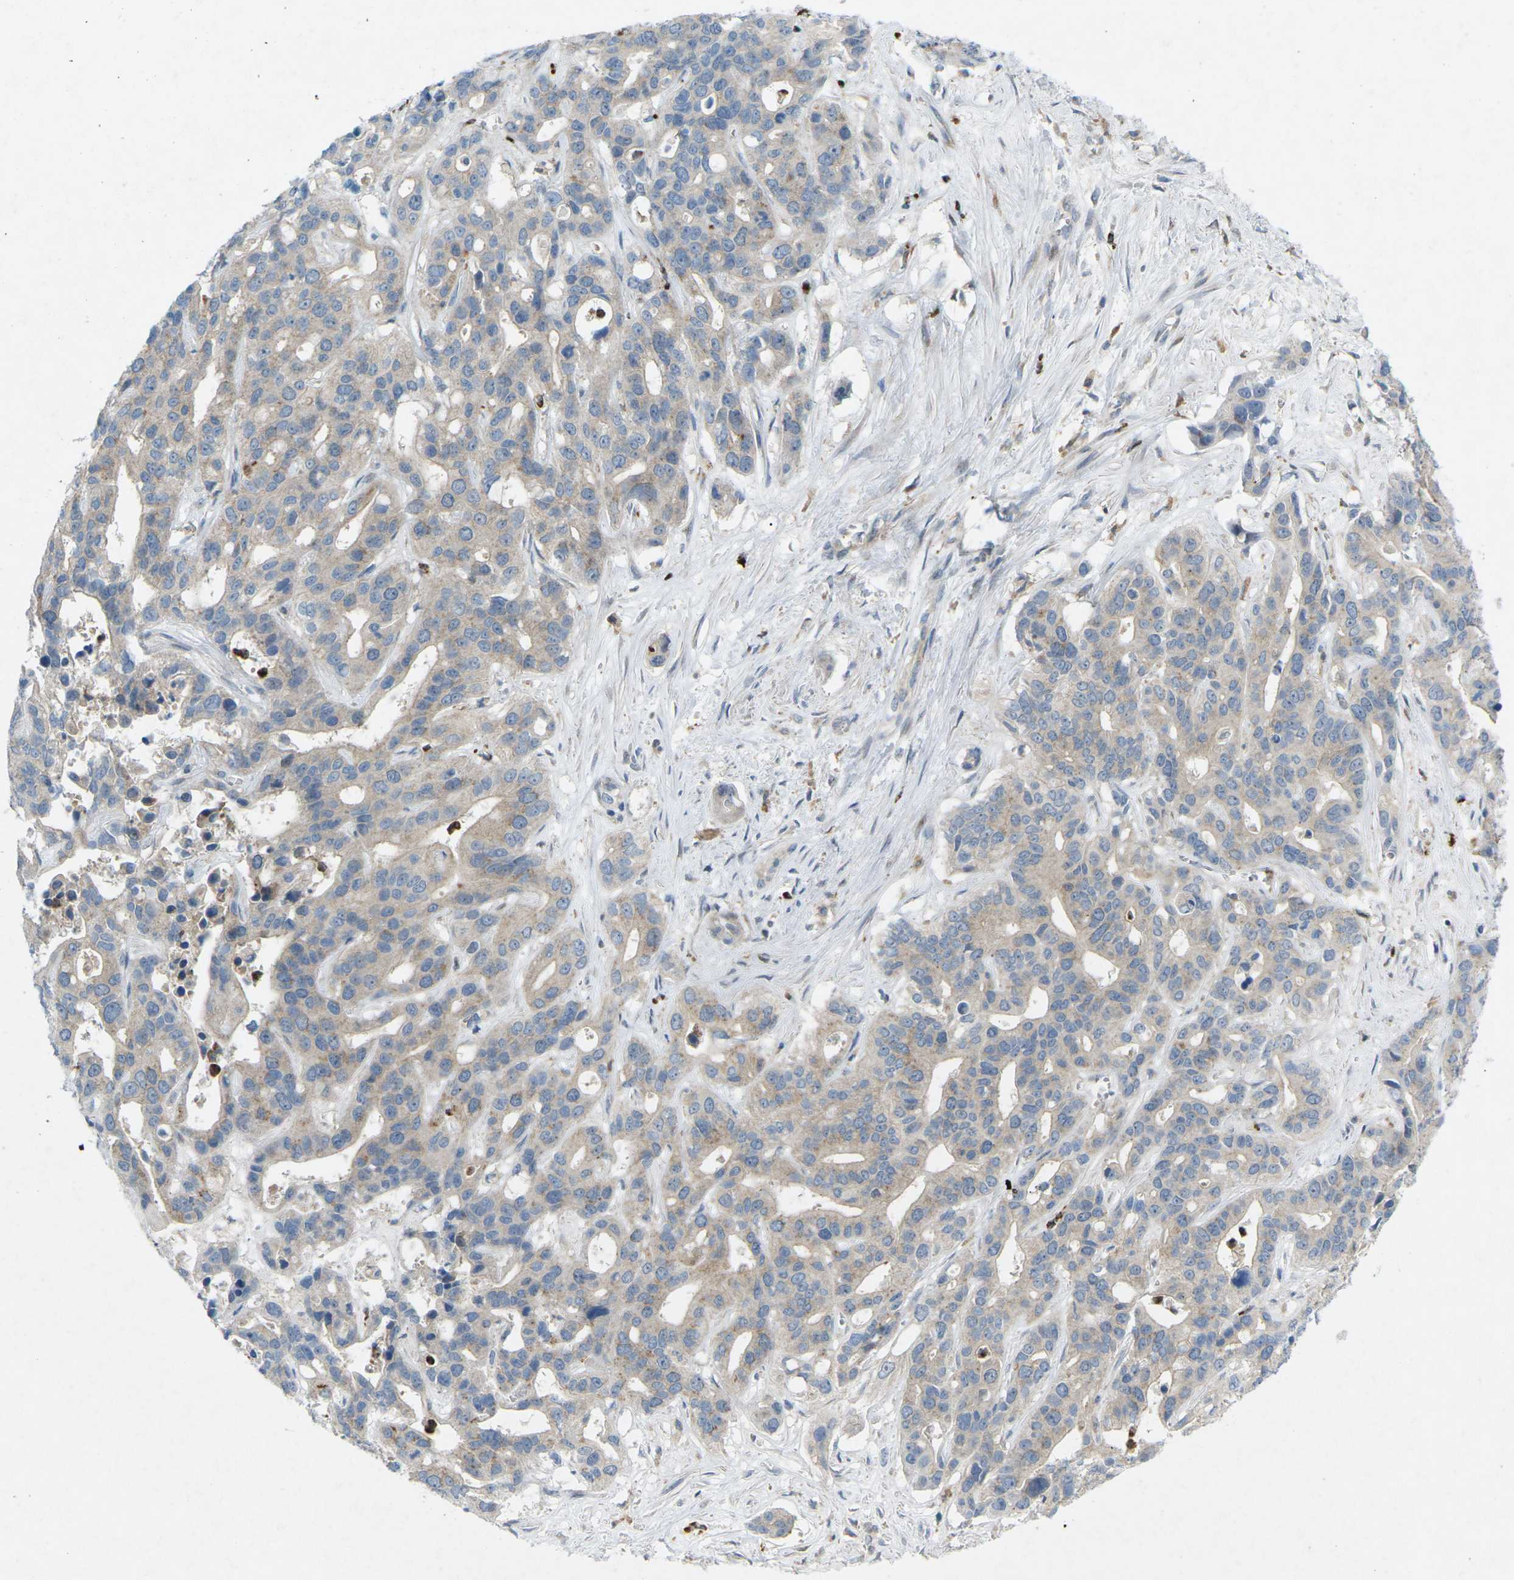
{"staining": {"intensity": "weak", "quantity": ">75%", "location": "cytoplasmic/membranous"}, "tissue": "liver cancer", "cell_type": "Tumor cells", "image_type": "cancer", "snomed": [{"axis": "morphology", "description": "Cholangiocarcinoma"}, {"axis": "topography", "description": "Liver"}], "caption": "Immunohistochemical staining of human cholangiocarcinoma (liver) demonstrates weak cytoplasmic/membranous protein positivity in approximately >75% of tumor cells.", "gene": "STK11", "patient": {"sex": "female", "age": 65}}